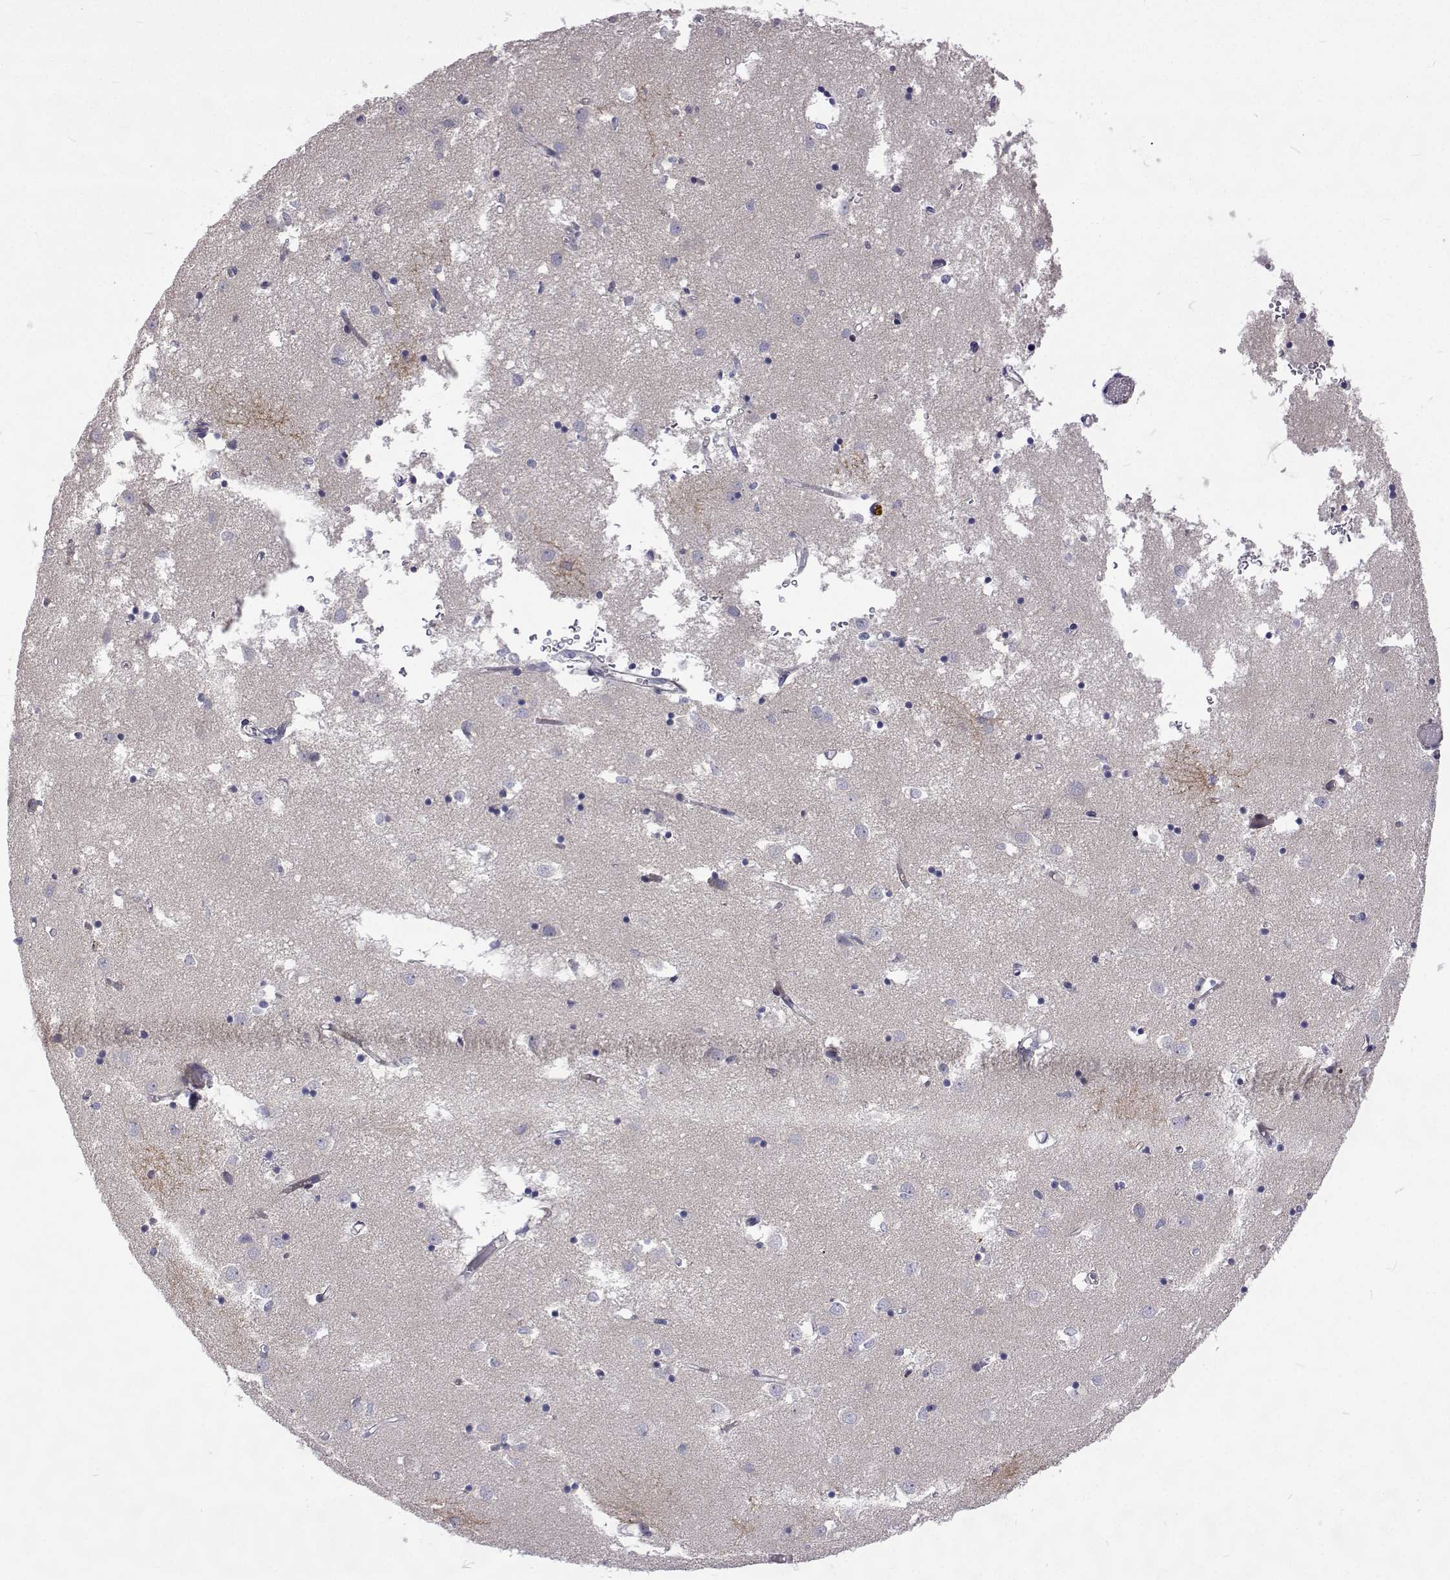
{"staining": {"intensity": "negative", "quantity": "none", "location": "none"}, "tissue": "caudate", "cell_type": "Glial cells", "image_type": "normal", "snomed": [{"axis": "morphology", "description": "Normal tissue, NOS"}, {"axis": "topography", "description": "Lateral ventricle wall"}], "caption": "This is an IHC photomicrograph of benign caudate. There is no expression in glial cells.", "gene": "NPR3", "patient": {"sex": "male", "age": 70}}